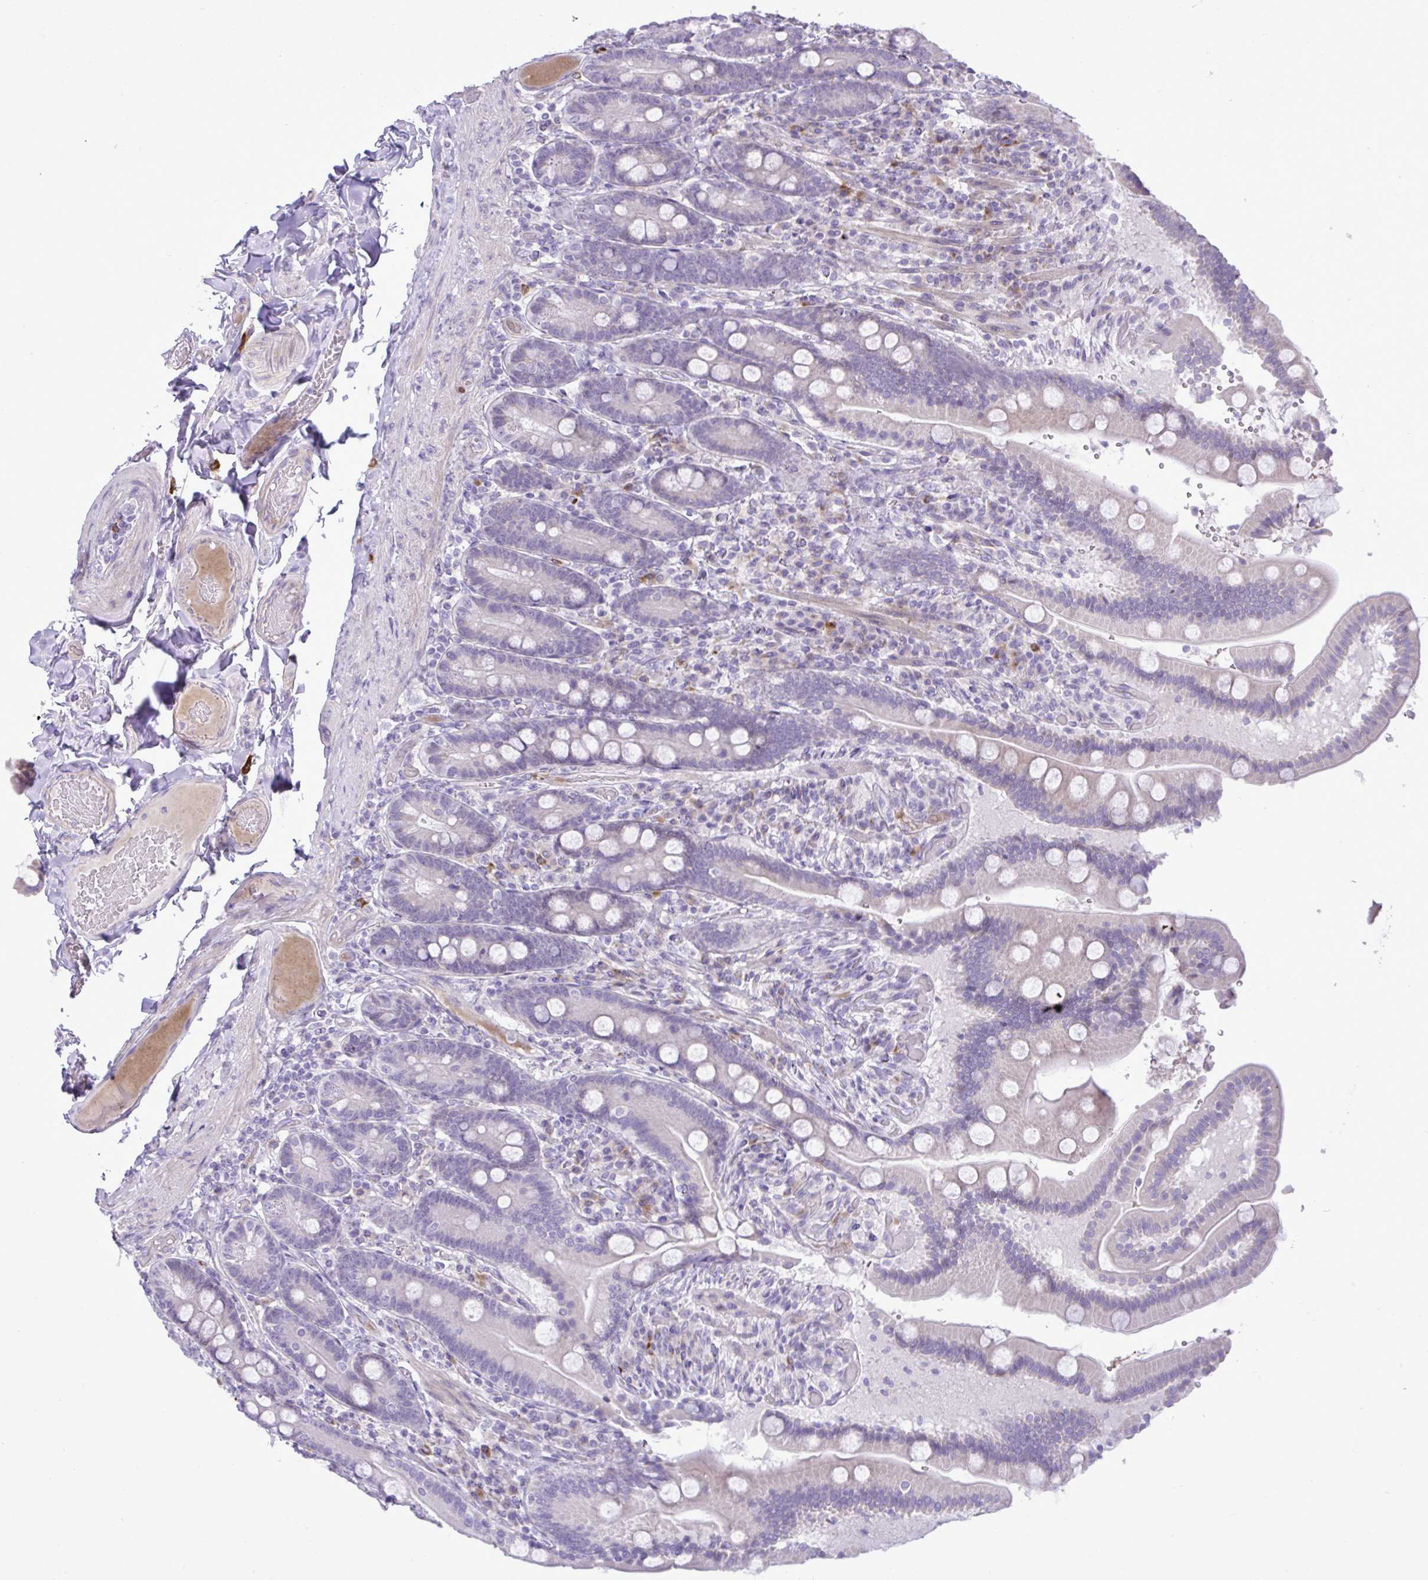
{"staining": {"intensity": "negative", "quantity": "none", "location": "none"}, "tissue": "duodenum", "cell_type": "Glandular cells", "image_type": "normal", "snomed": [{"axis": "morphology", "description": "Normal tissue, NOS"}, {"axis": "topography", "description": "Duodenum"}], "caption": "Glandular cells show no significant protein staining in normal duodenum.", "gene": "SPAG1", "patient": {"sex": "female", "age": 62}}